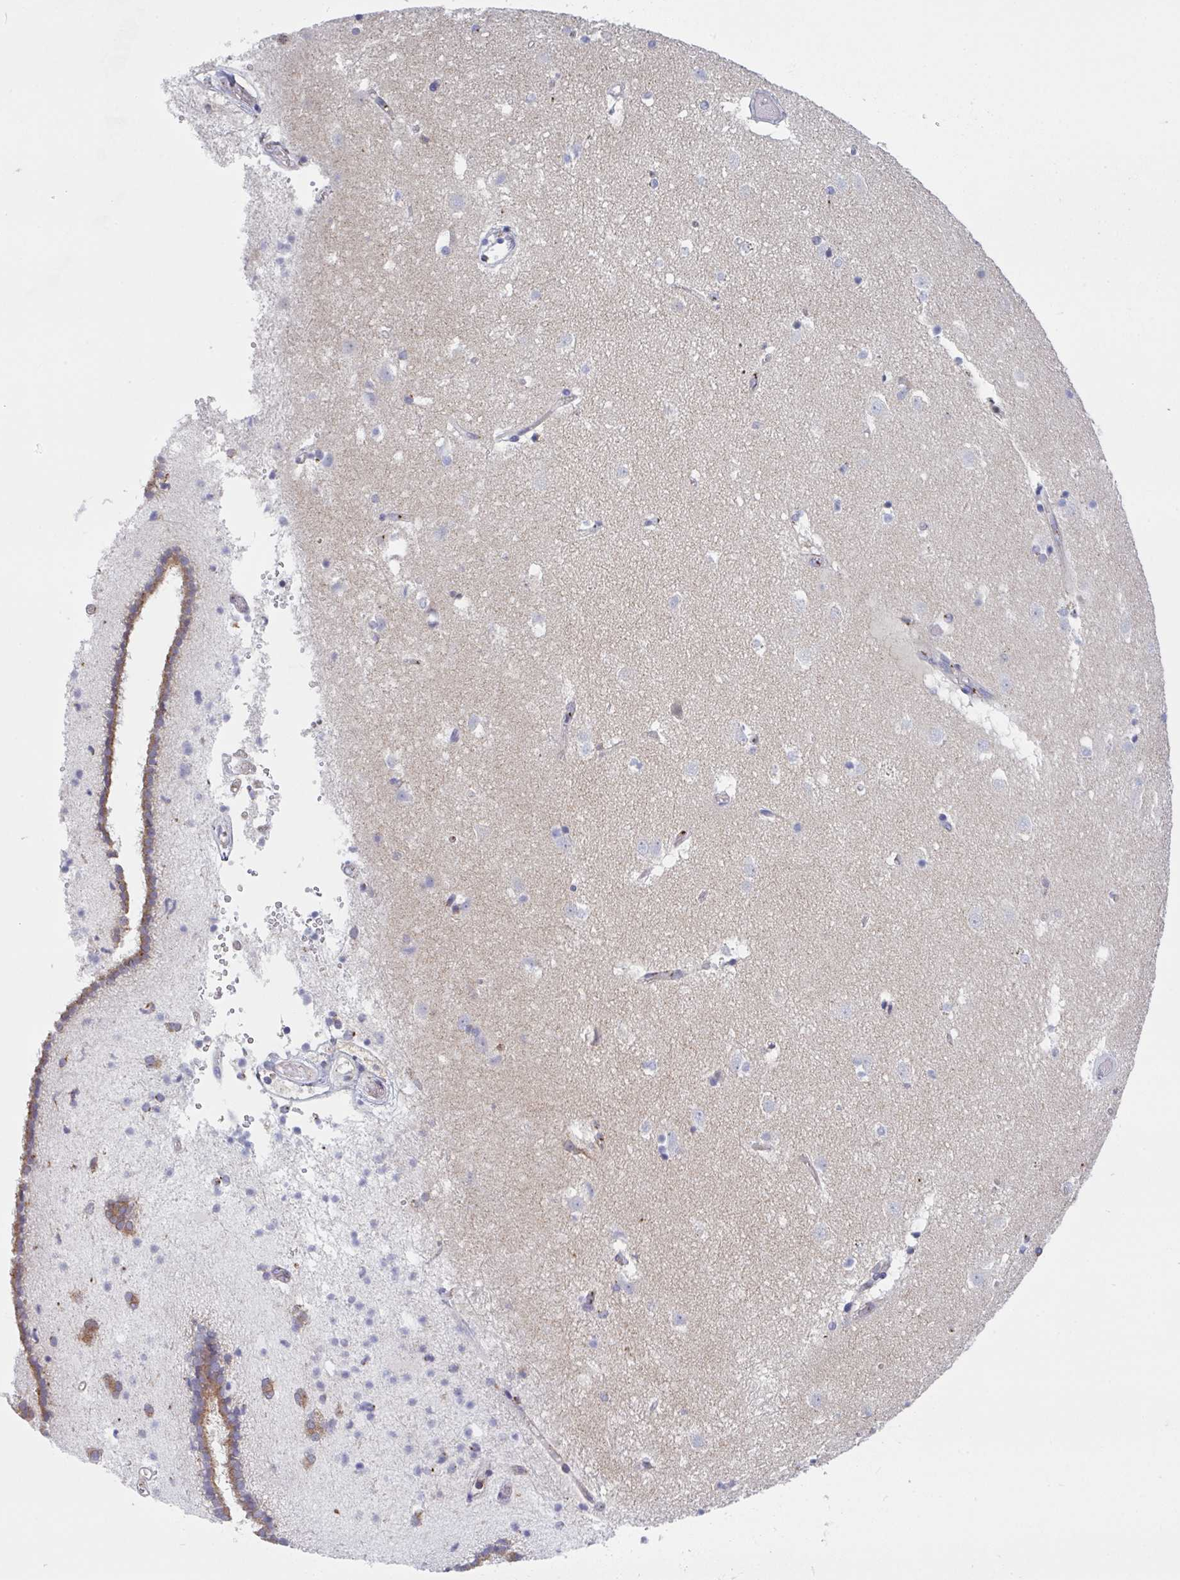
{"staining": {"intensity": "moderate", "quantity": "<25%", "location": "cytoplasmic/membranous"}, "tissue": "caudate", "cell_type": "Glial cells", "image_type": "normal", "snomed": [{"axis": "morphology", "description": "Normal tissue, NOS"}, {"axis": "topography", "description": "Lateral ventricle wall"}], "caption": "Immunohistochemistry (IHC) photomicrograph of unremarkable caudate stained for a protein (brown), which reveals low levels of moderate cytoplasmic/membranous positivity in about <25% of glial cells.", "gene": "PROSER3", "patient": {"sex": "male", "age": 37}}